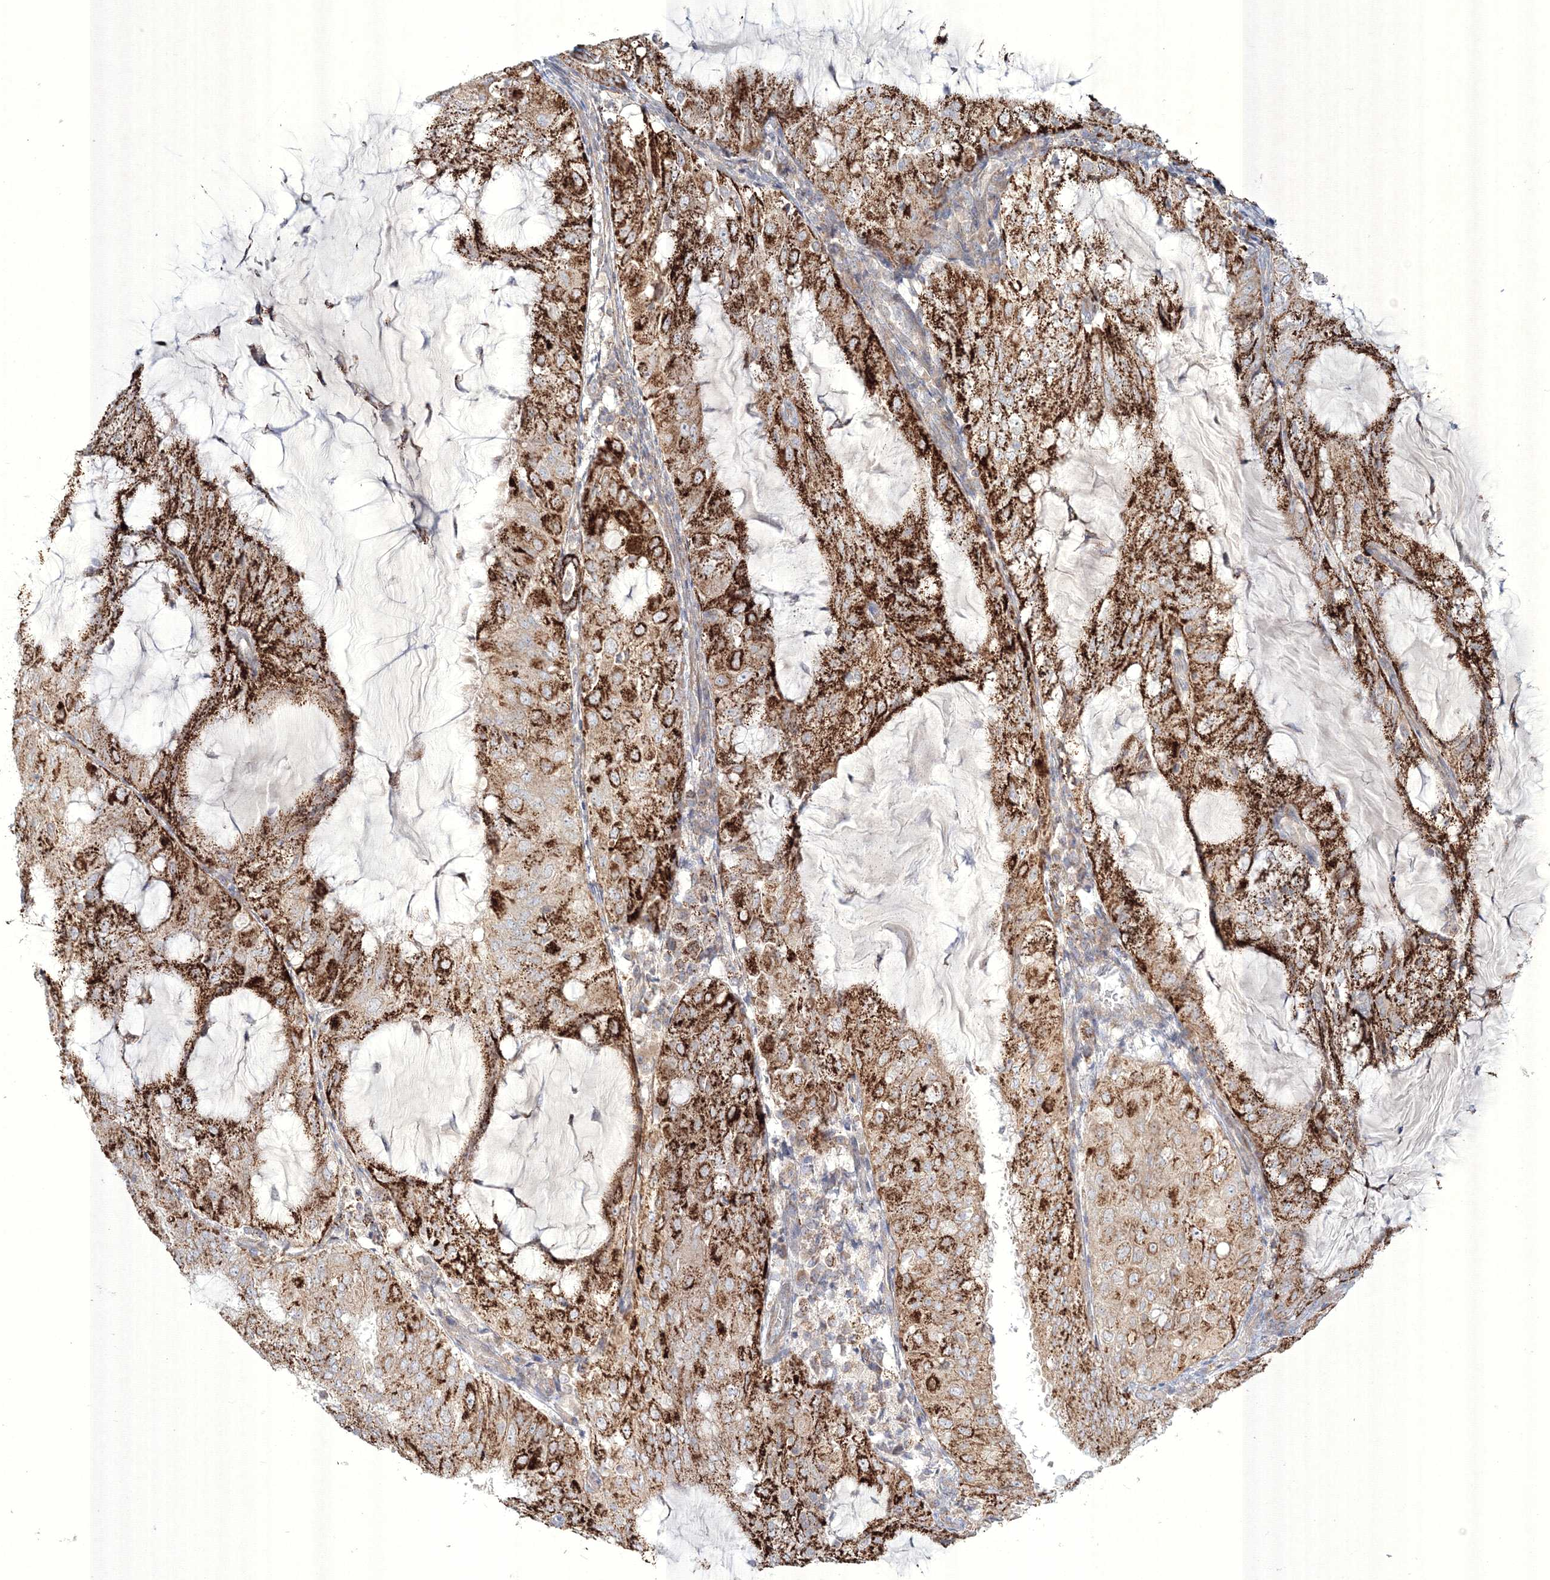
{"staining": {"intensity": "strong", "quantity": "25%-75%", "location": "cytoplasmic/membranous"}, "tissue": "endometrial cancer", "cell_type": "Tumor cells", "image_type": "cancer", "snomed": [{"axis": "morphology", "description": "Adenocarcinoma, NOS"}, {"axis": "topography", "description": "Endometrium"}], "caption": "This is an image of immunohistochemistry staining of endometrial cancer, which shows strong positivity in the cytoplasmic/membranous of tumor cells.", "gene": "WDR49", "patient": {"sex": "female", "age": 81}}